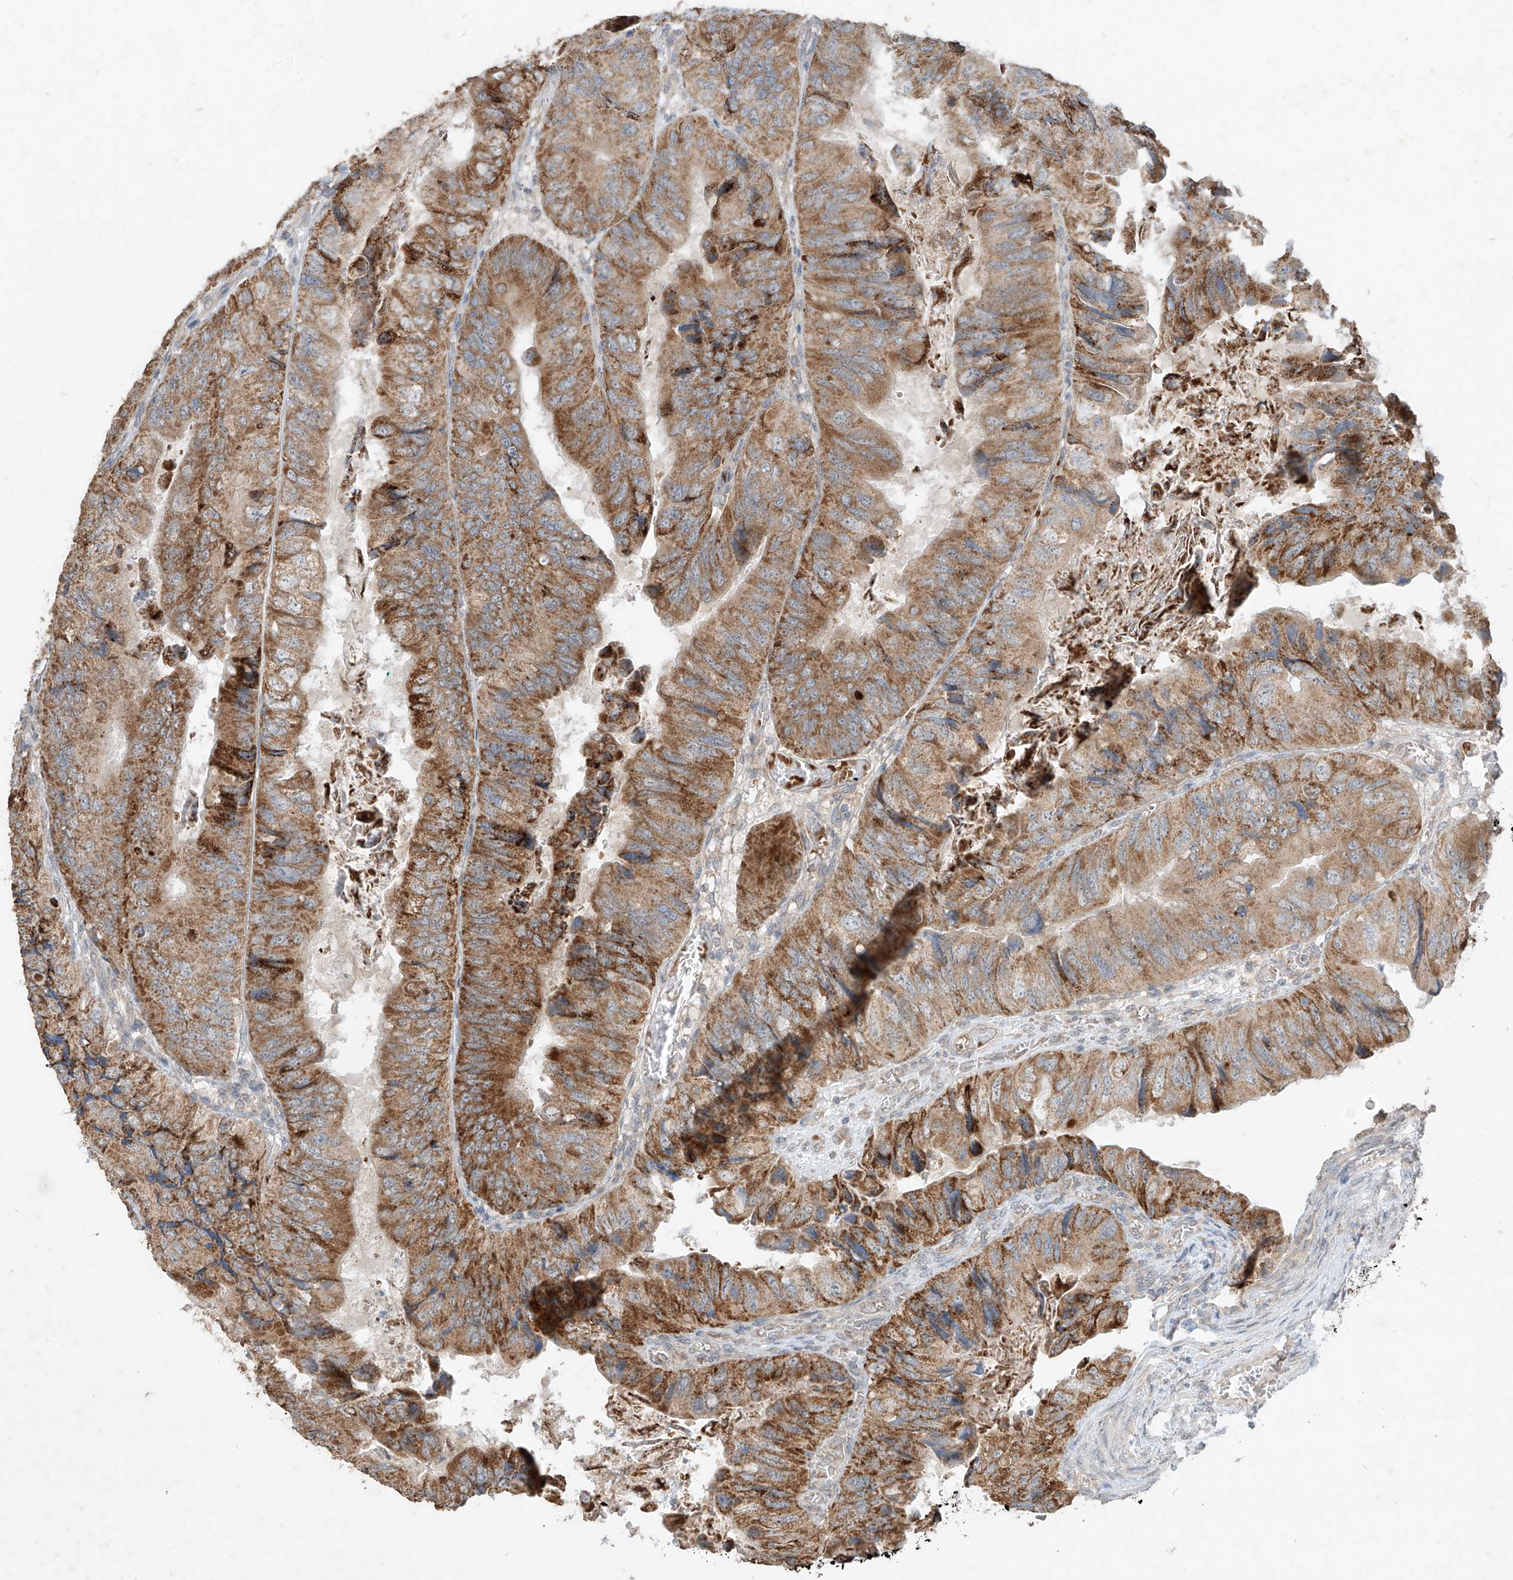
{"staining": {"intensity": "moderate", "quantity": ">75%", "location": "cytoplasmic/membranous"}, "tissue": "colorectal cancer", "cell_type": "Tumor cells", "image_type": "cancer", "snomed": [{"axis": "morphology", "description": "Adenocarcinoma, NOS"}, {"axis": "topography", "description": "Rectum"}], "caption": "Protein staining of colorectal adenocarcinoma tissue exhibits moderate cytoplasmic/membranous expression in about >75% of tumor cells.", "gene": "MTUS2", "patient": {"sex": "male", "age": 63}}